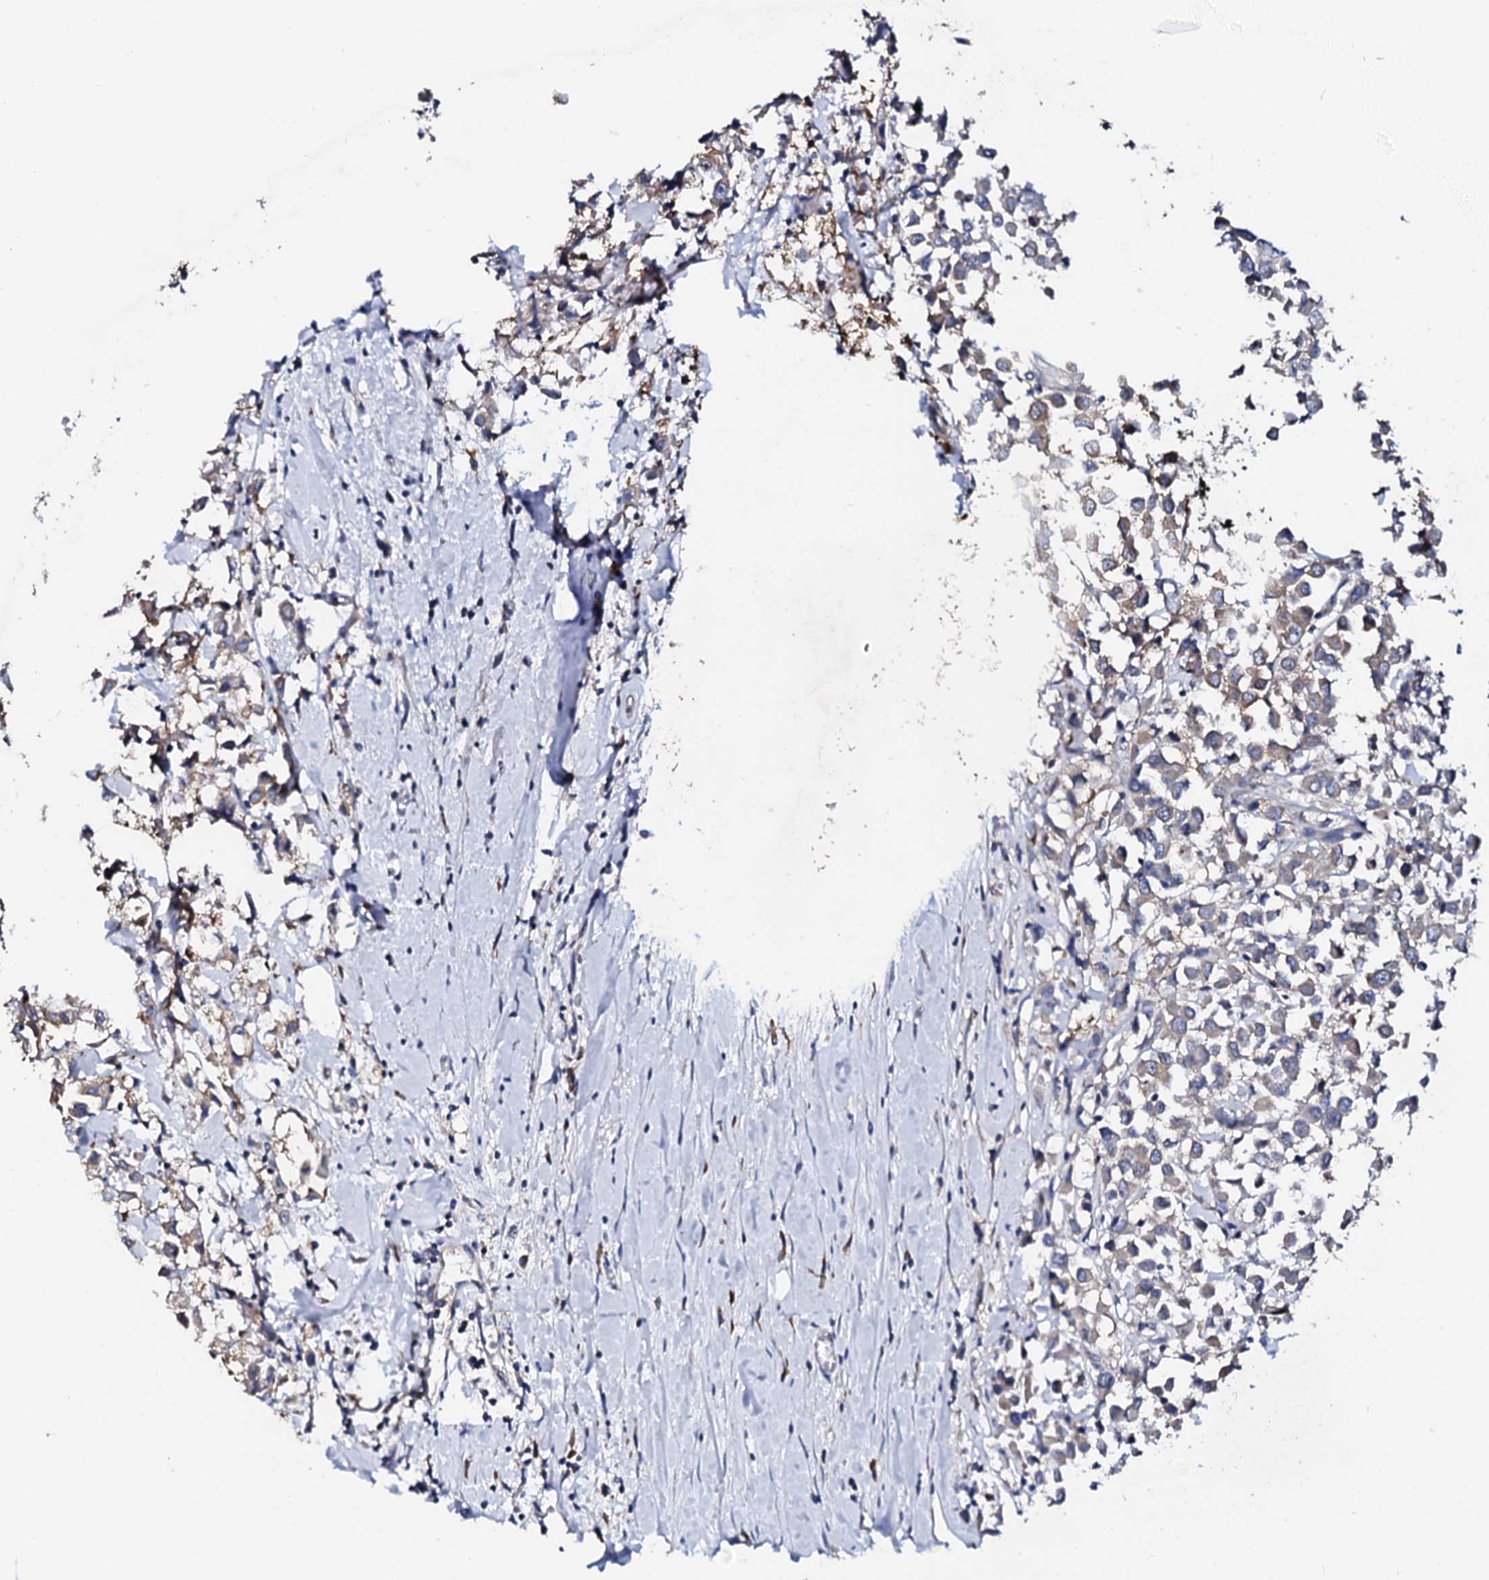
{"staining": {"intensity": "weak", "quantity": "25%-75%", "location": "cytoplasmic/membranous"}, "tissue": "breast cancer", "cell_type": "Tumor cells", "image_type": "cancer", "snomed": [{"axis": "morphology", "description": "Duct carcinoma"}, {"axis": "topography", "description": "Breast"}], "caption": "An immunohistochemistry (IHC) image of tumor tissue is shown. Protein staining in brown labels weak cytoplasmic/membranous positivity in breast cancer within tumor cells.", "gene": "NUP58", "patient": {"sex": "female", "age": 61}}